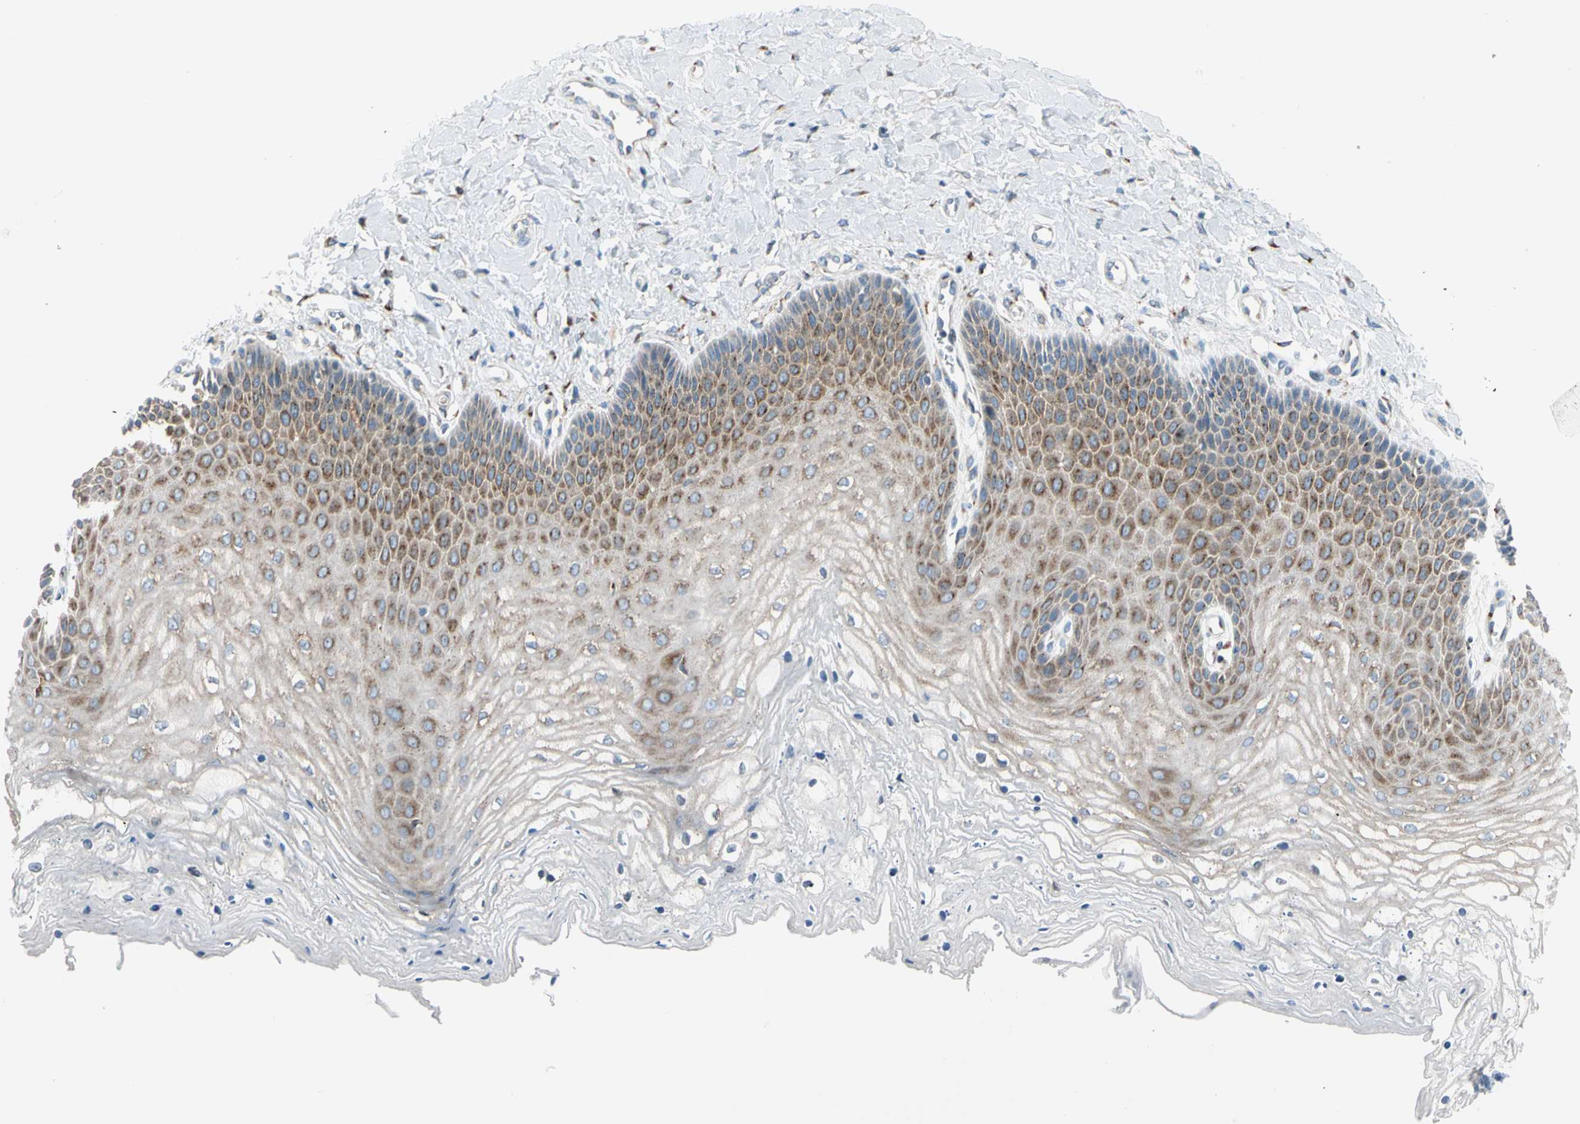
{"staining": {"intensity": "moderate", "quantity": "<25%", "location": "cytoplasmic/membranous"}, "tissue": "vagina", "cell_type": "Squamous epithelial cells", "image_type": "normal", "snomed": [{"axis": "morphology", "description": "Normal tissue, NOS"}, {"axis": "topography", "description": "Vagina"}], "caption": "This is a photomicrograph of immunohistochemistry staining of normal vagina, which shows moderate staining in the cytoplasmic/membranous of squamous epithelial cells.", "gene": "NUCB1", "patient": {"sex": "female", "age": 68}}